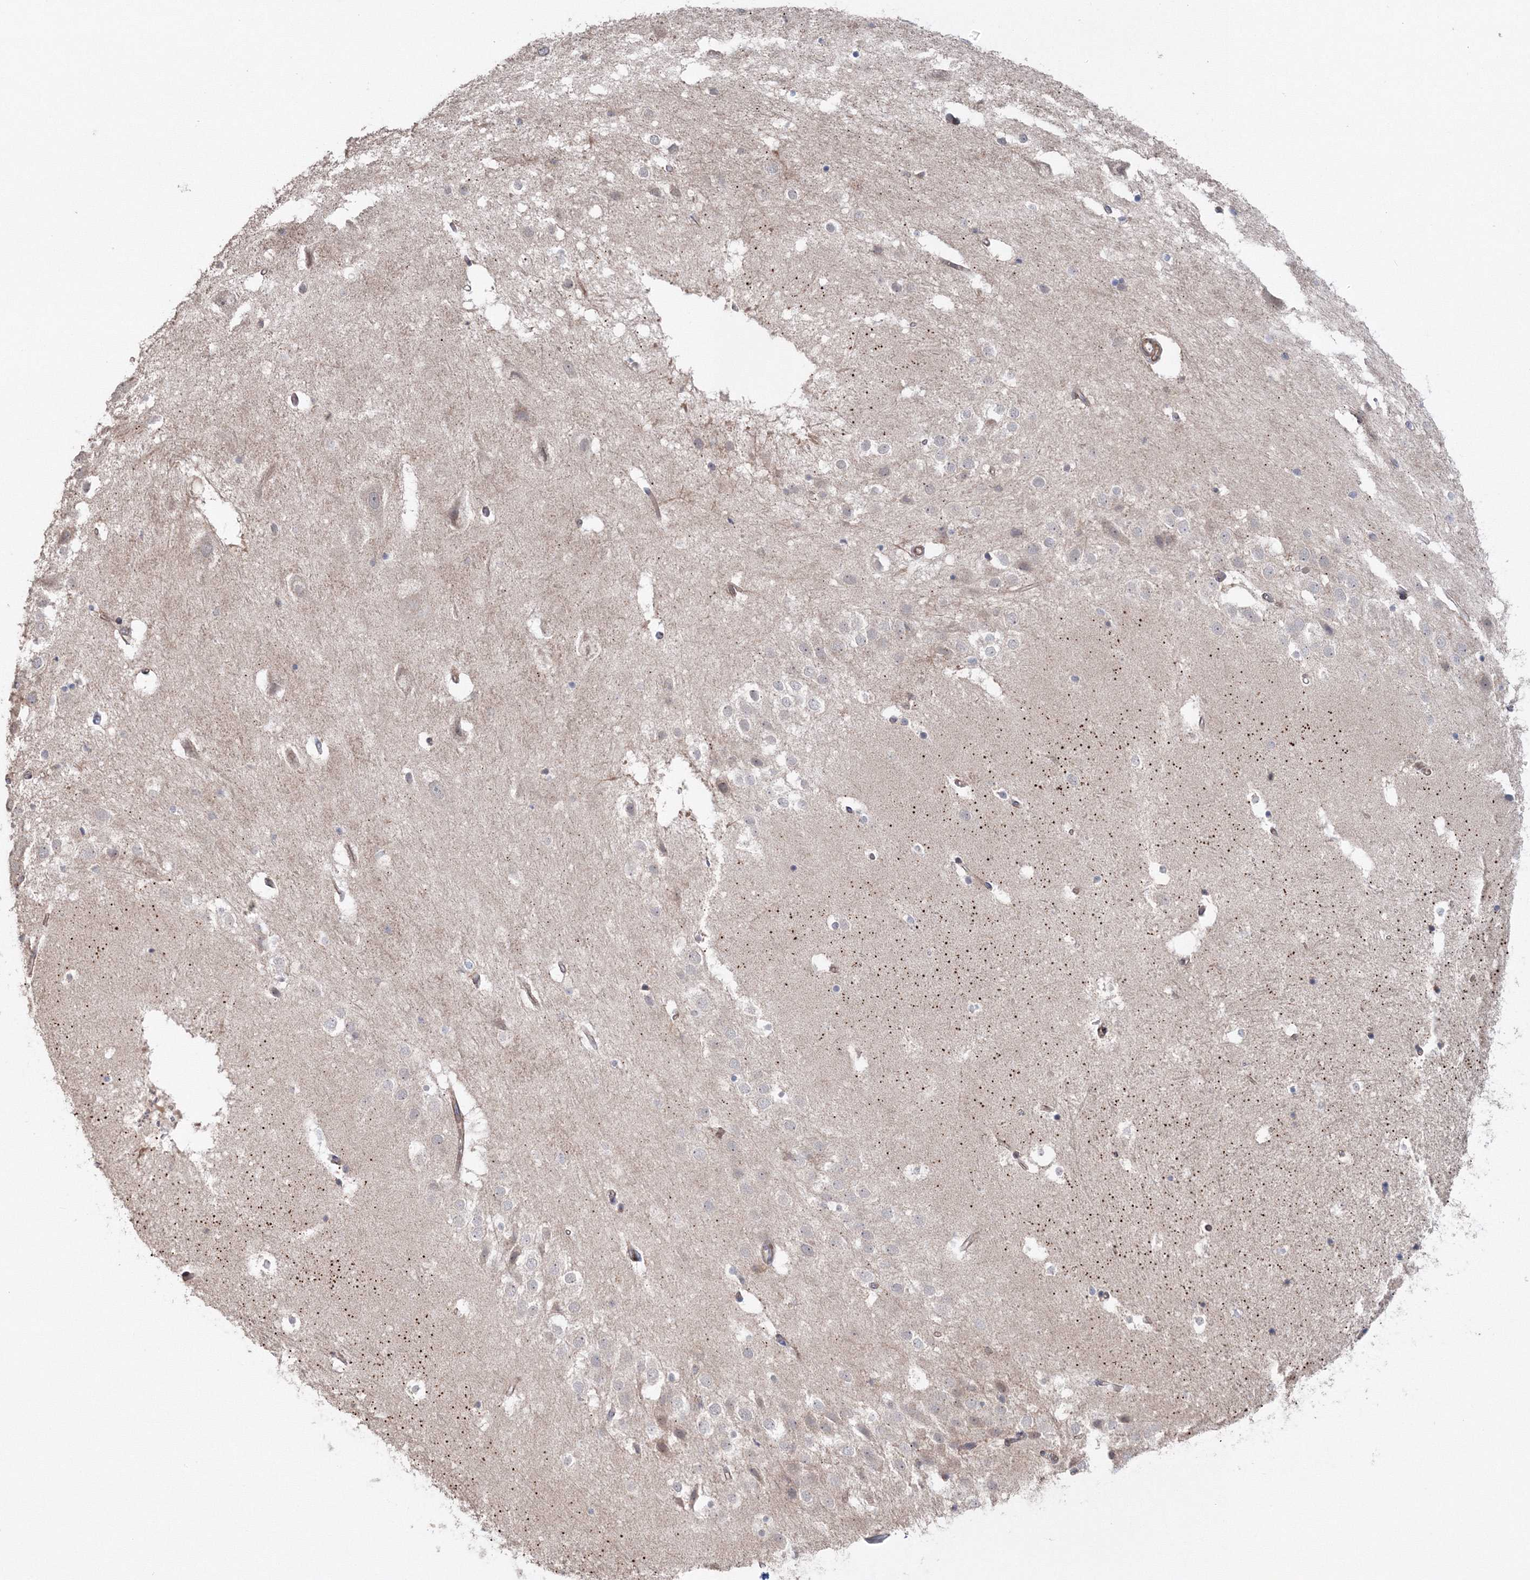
{"staining": {"intensity": "weak", "quantity": "<25%", "location": "cytoplasmic/membranous"}, "tissue": "hippocampus", "cell_type": "Glial cells", "image_type": "normal", "snomed": [{"axis": "morphology", "description": "Normal tissue, NOS"}, {"axis": "topography", "description": "Hippocampus"}], "caption": "Immunohistochemical staining of benign human hippocampus displays no significant expression in glial cells. (Immunohistochemistry, brightfield microscopy, high magnification).", "gene": "NOA1", "patient": {"sex": "female", "age": 52}}